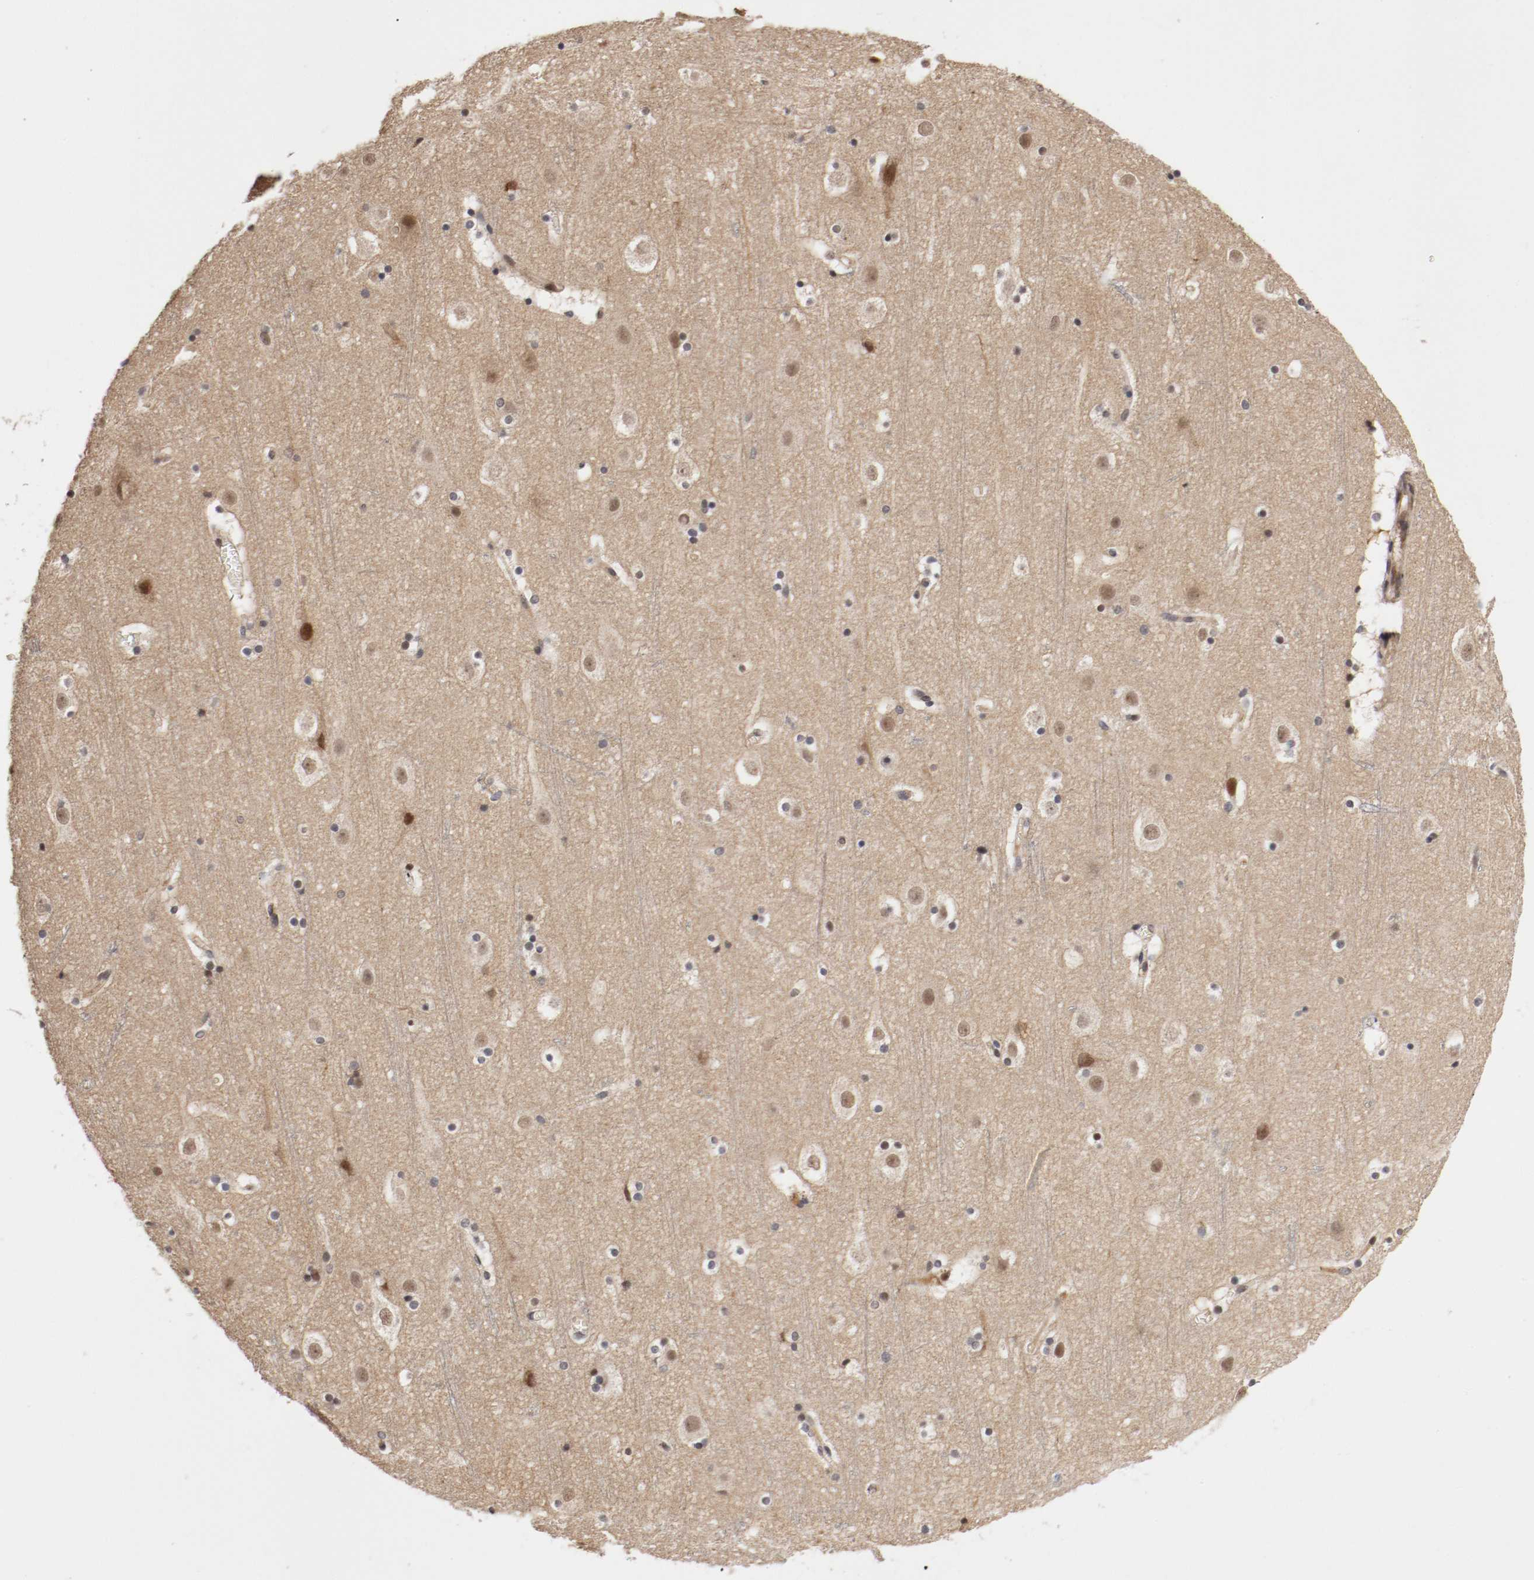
{"staining": {"intensity": "negative", "quantity": "none", "location": "none"}, "tissue": "cerebral cortex", "cell_type": "Endothelial cells", "image_type": "normal", "snomed": [{"axis": "morphology", "description": "Normal tissue, NOS"}, {"axis": "topography", "description": "Cerebral cortex"}], "caption": "High power microscopy photomicrograph of an immunohistochemistry (IHC) micrograph of unremarkable cerebral cortex, revealing no significant expression in endothelial cells.", "gene": "DNMT3B", "patient": {"sex": "male", "age": 45}}